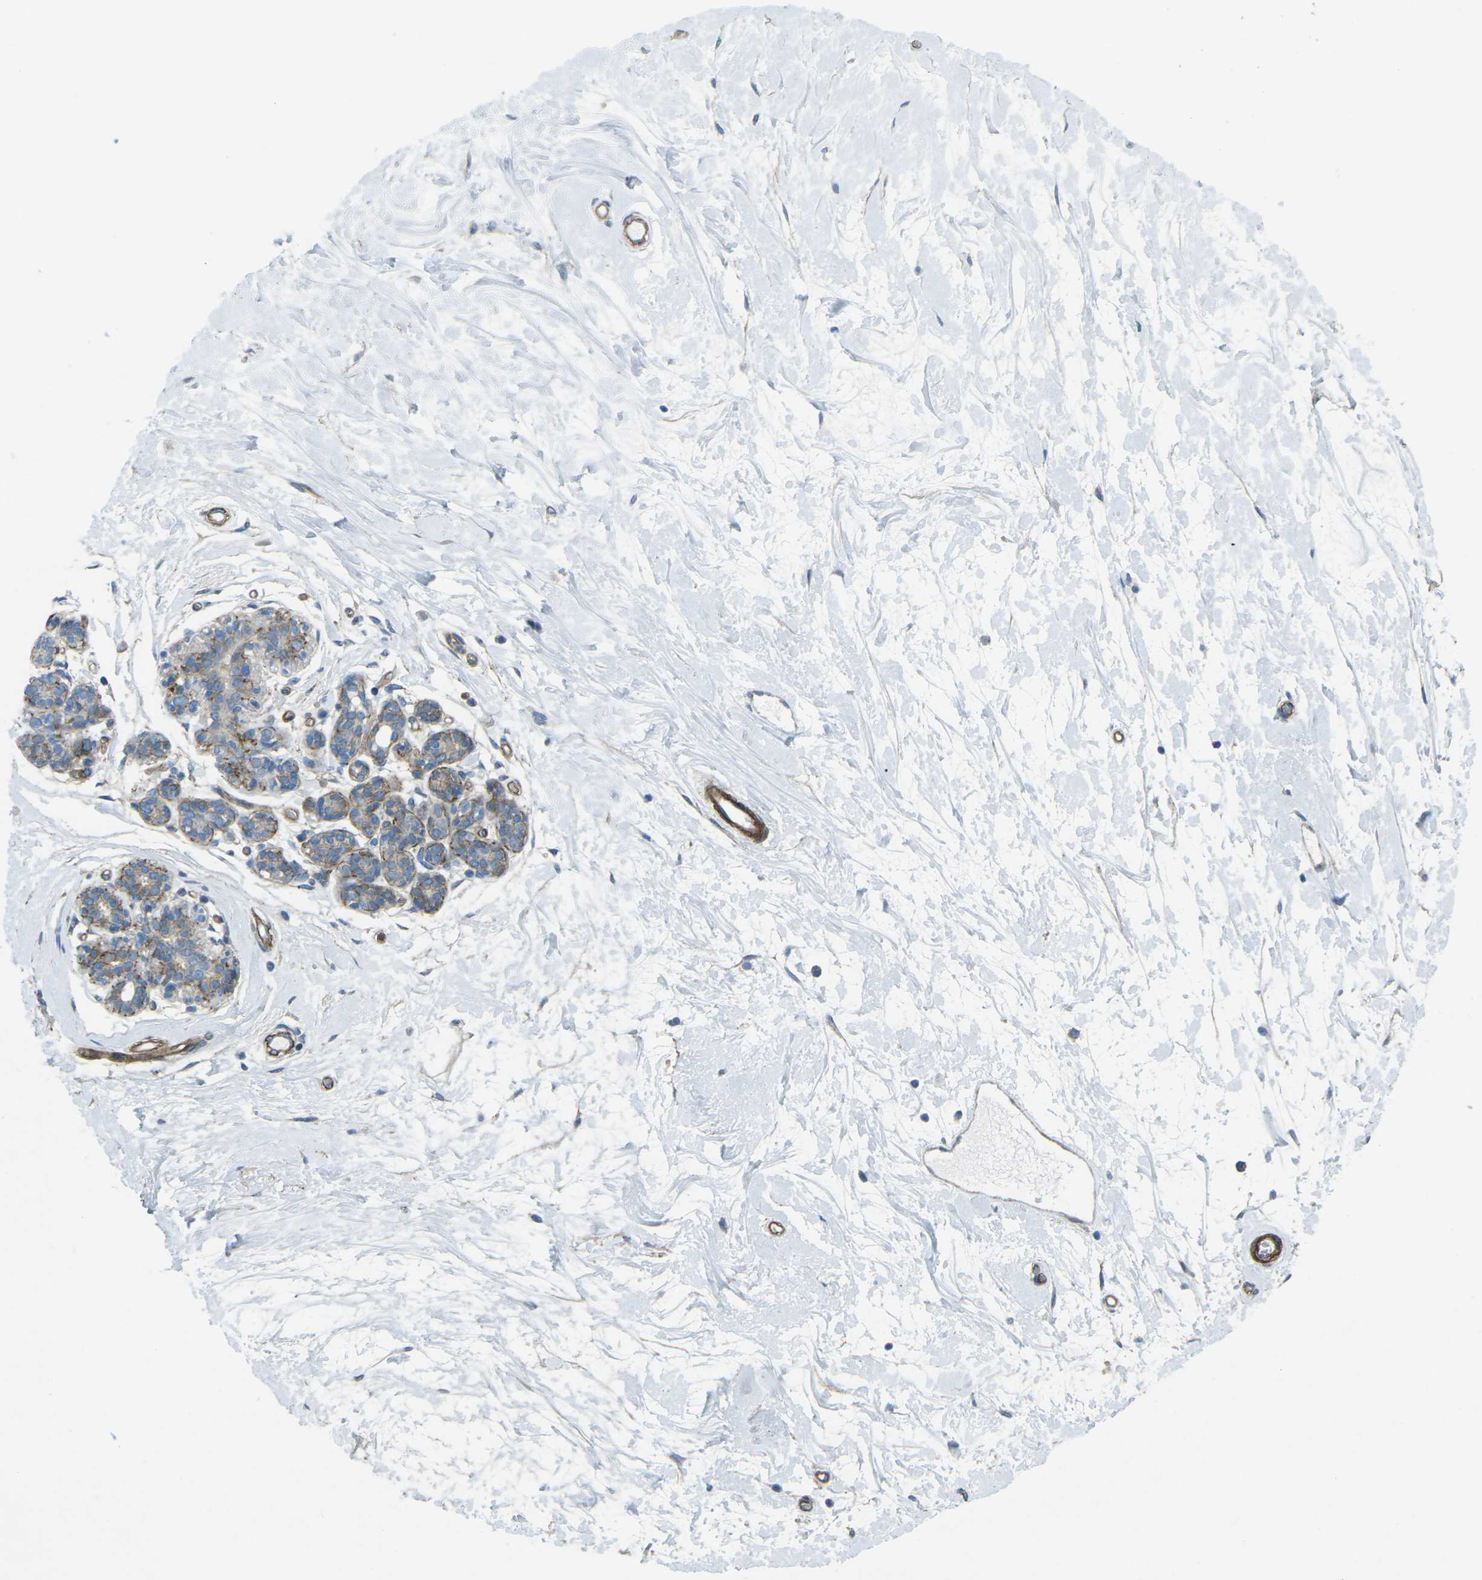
{"staining": {"intensity": "negative", "quantity": "none", "location": "none"}, "tissue": "breast", "cell_type": "Adipocytes", "image_type": "normal", "snomed": [{"axis": "morphology", "description": "Normal tissue, NOS"}, {"axis": "morphology", "description": "Lobular carcinoma"}, {"axis": "topography", "description": "Breast"}], "caption": "Immunohistochemistry (IHC) photomicrograph of benign breast: breast stained with DAB (3,3'-diaminobenzidine) demonstrates no significant protein staining in adipocytes.", "gene": "UTRN", "patient": {"sex": "female", "age": 59}}